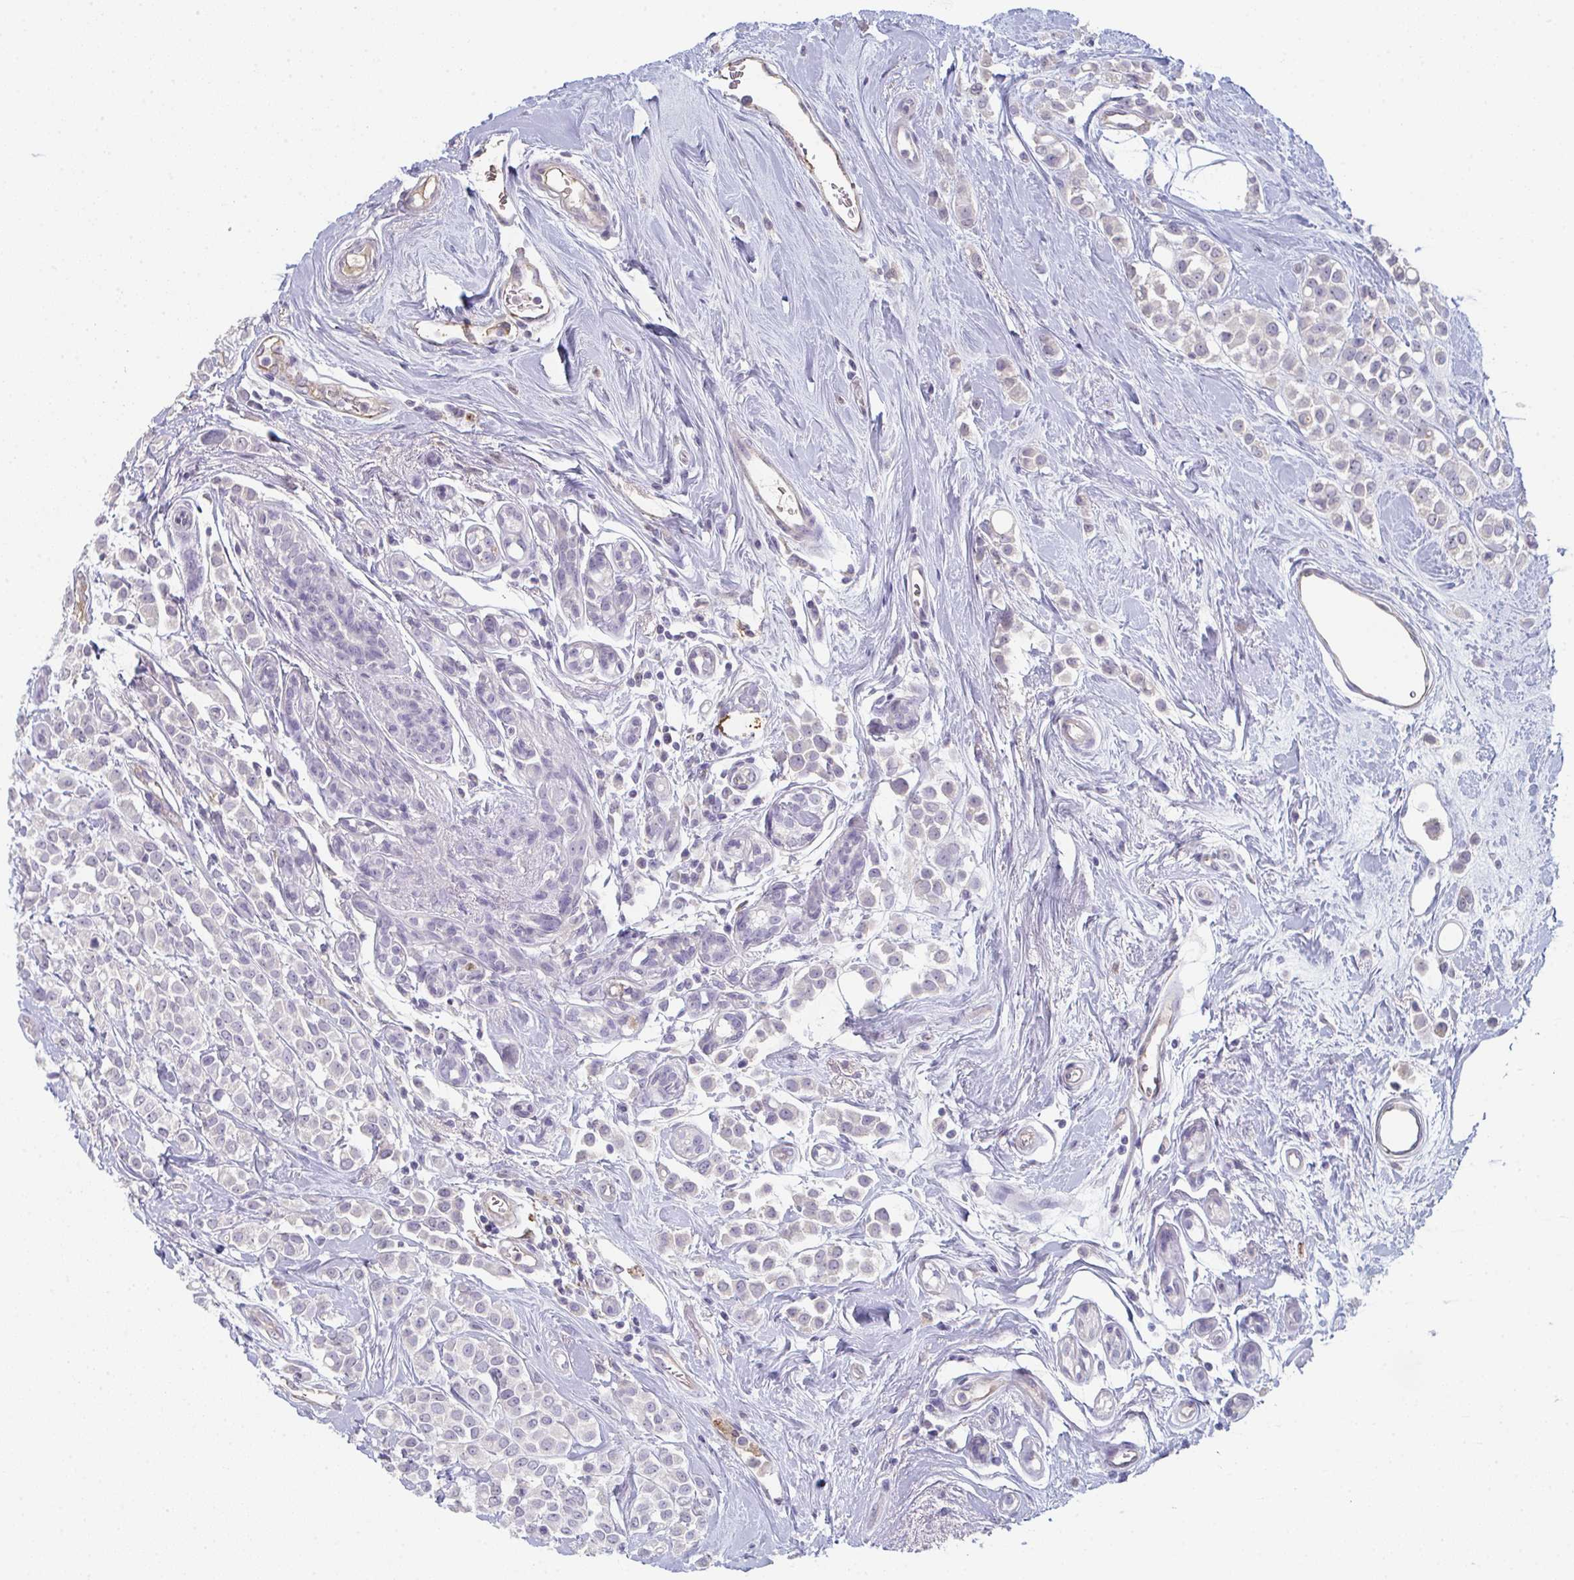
{"staining": {"intensity": "negative", "quantity": "none", "location": "none"}, "tissue": "breast cancer", "cell_type": "Tumor cells", "image_type": "cancer", "snomed": [{"axis": "morphology", "description": "Lobular carcinoma"}, {"axis": "topography", "description": "Breast"}], "caption": "An image of breast cancer (lobular carcinoma) stained for a protein reveals no brown staining in tumor cells.", "gene": "ADAM21", "patient": {"sex": "female", "age": 68}}